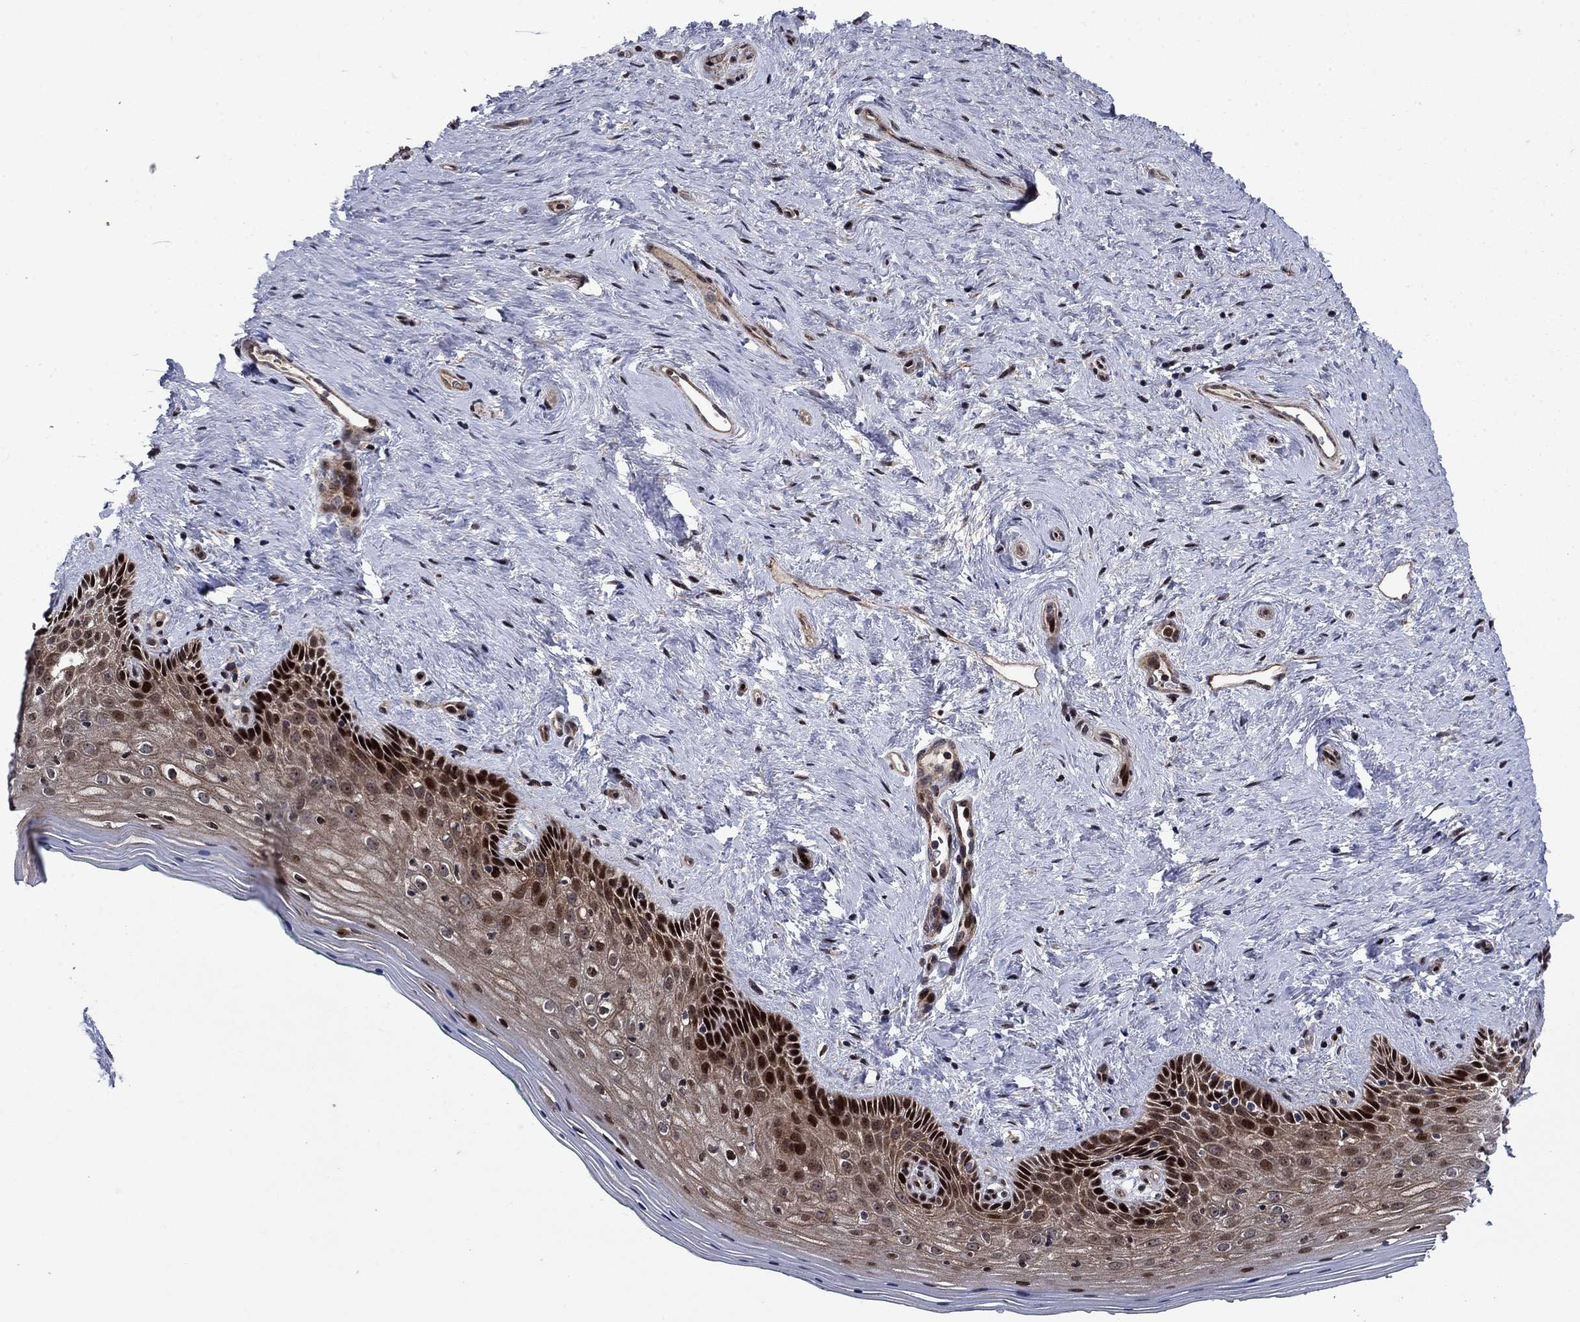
{"staining": {"intensity": "strong", "quantity": ">75%", "location": "cytoplasmic/membranous,nuclear"}, "tissue": "vagina", "cell_type": "Squamous epithelial cells", "image_type": "normal", "snomed": [{"axis": "morphology", "description": "Normal tissue, NOS"}, {"axis": "topography", "description": "Vagina"}], "caption": "A high amount of strong cytoplasmic/membranous,nuclear positivity is appreciated in about >75% of squamous epithelial cells in benign vagina.", "gene": "AGTPBP1", "patient": {"sex": "female", "age": 45}}